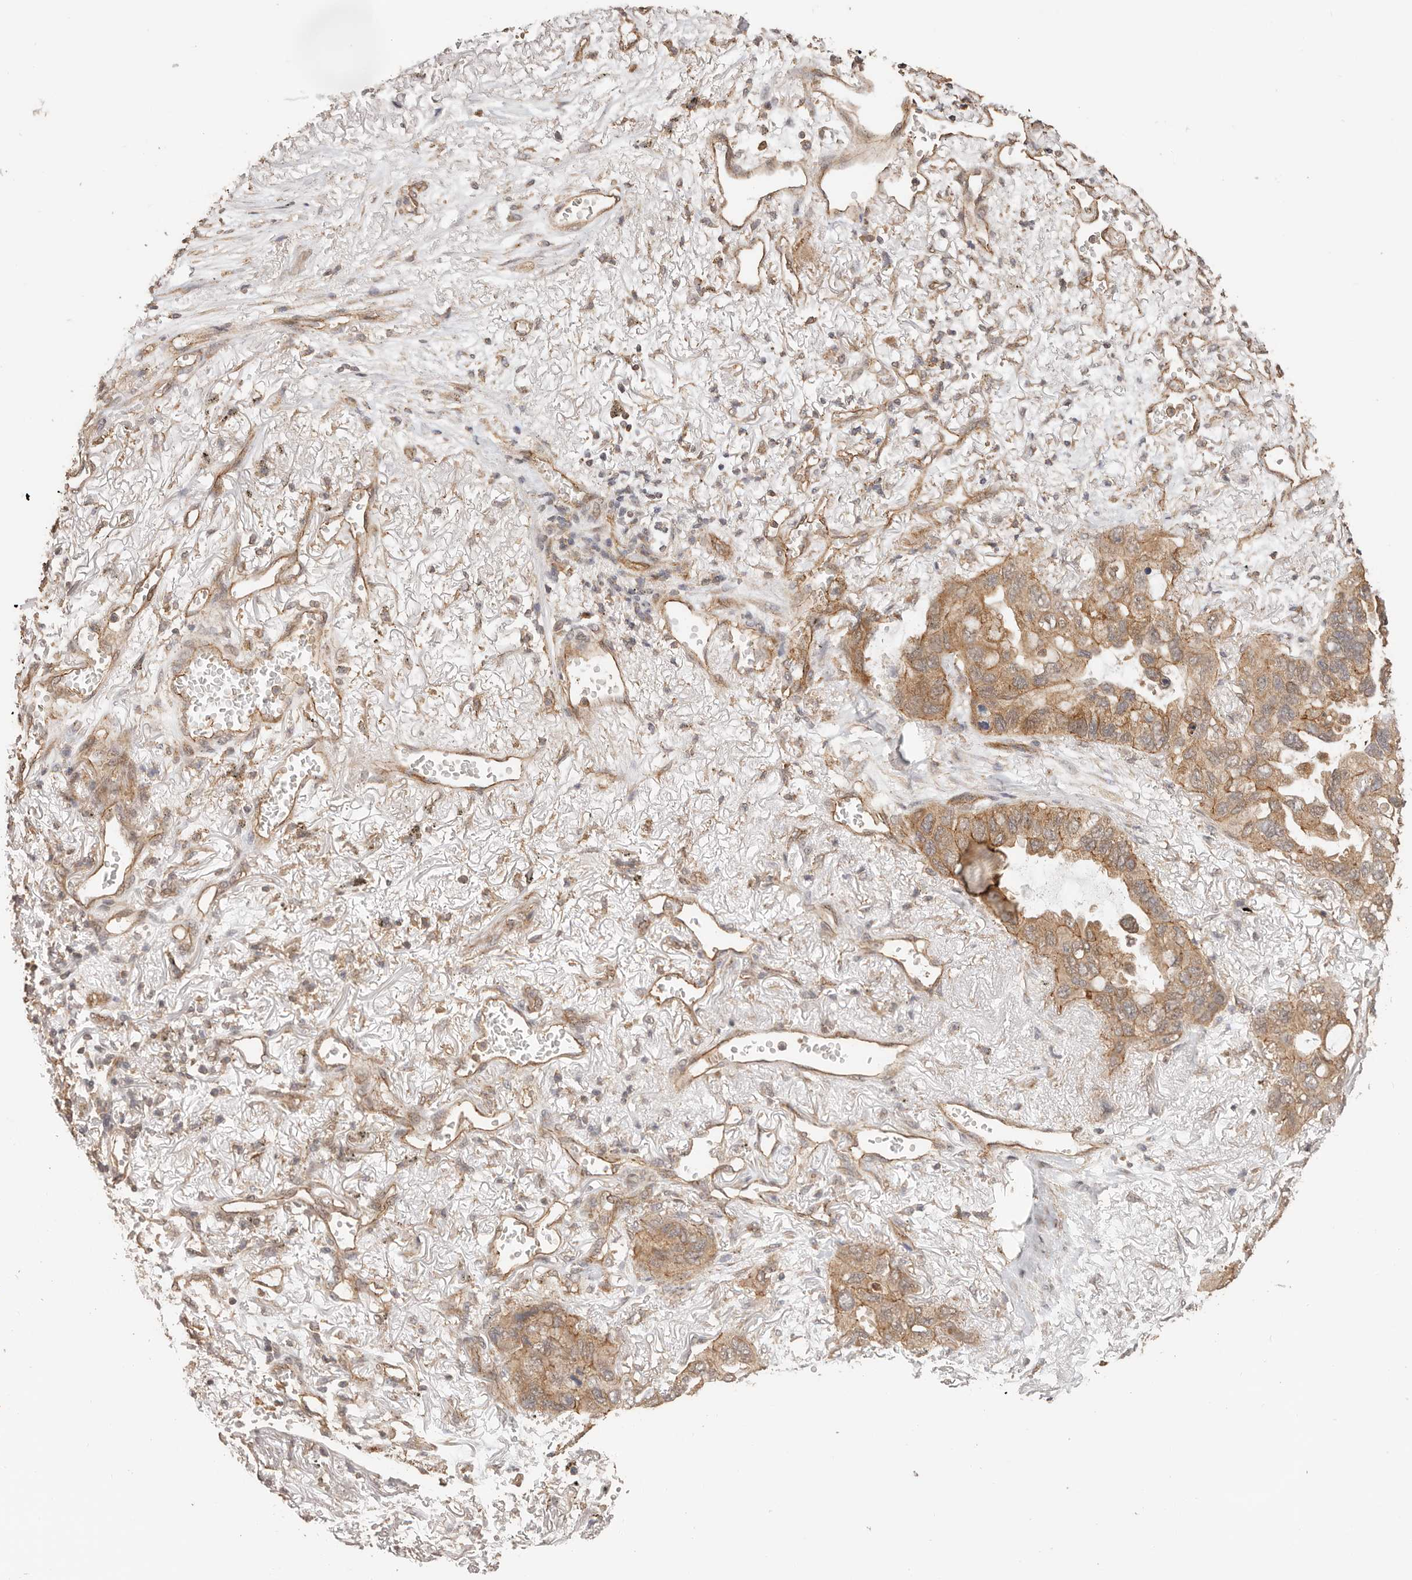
{"staining": {"intensity": "moderate", "quantity": ">75%", "location": "cytoplasmic/membranous"}, "tissue": "lung cancer", "cell_type": "Tumor cells", "image_type": "cancer", "snomed": [{"axis": "morphology", "description": "Squamous cell carcinoma, NOS"}, {"axis": "topography", "description": "Lung"}], "caption": "Protein analysis of squamous cell carcinoma (lung) tissue shows moderate cytoplasmic/membranous expression in approximately >75% of tumor cells.", "gene": "AFDN", "patient": {"sex": "female", "age": 73}}